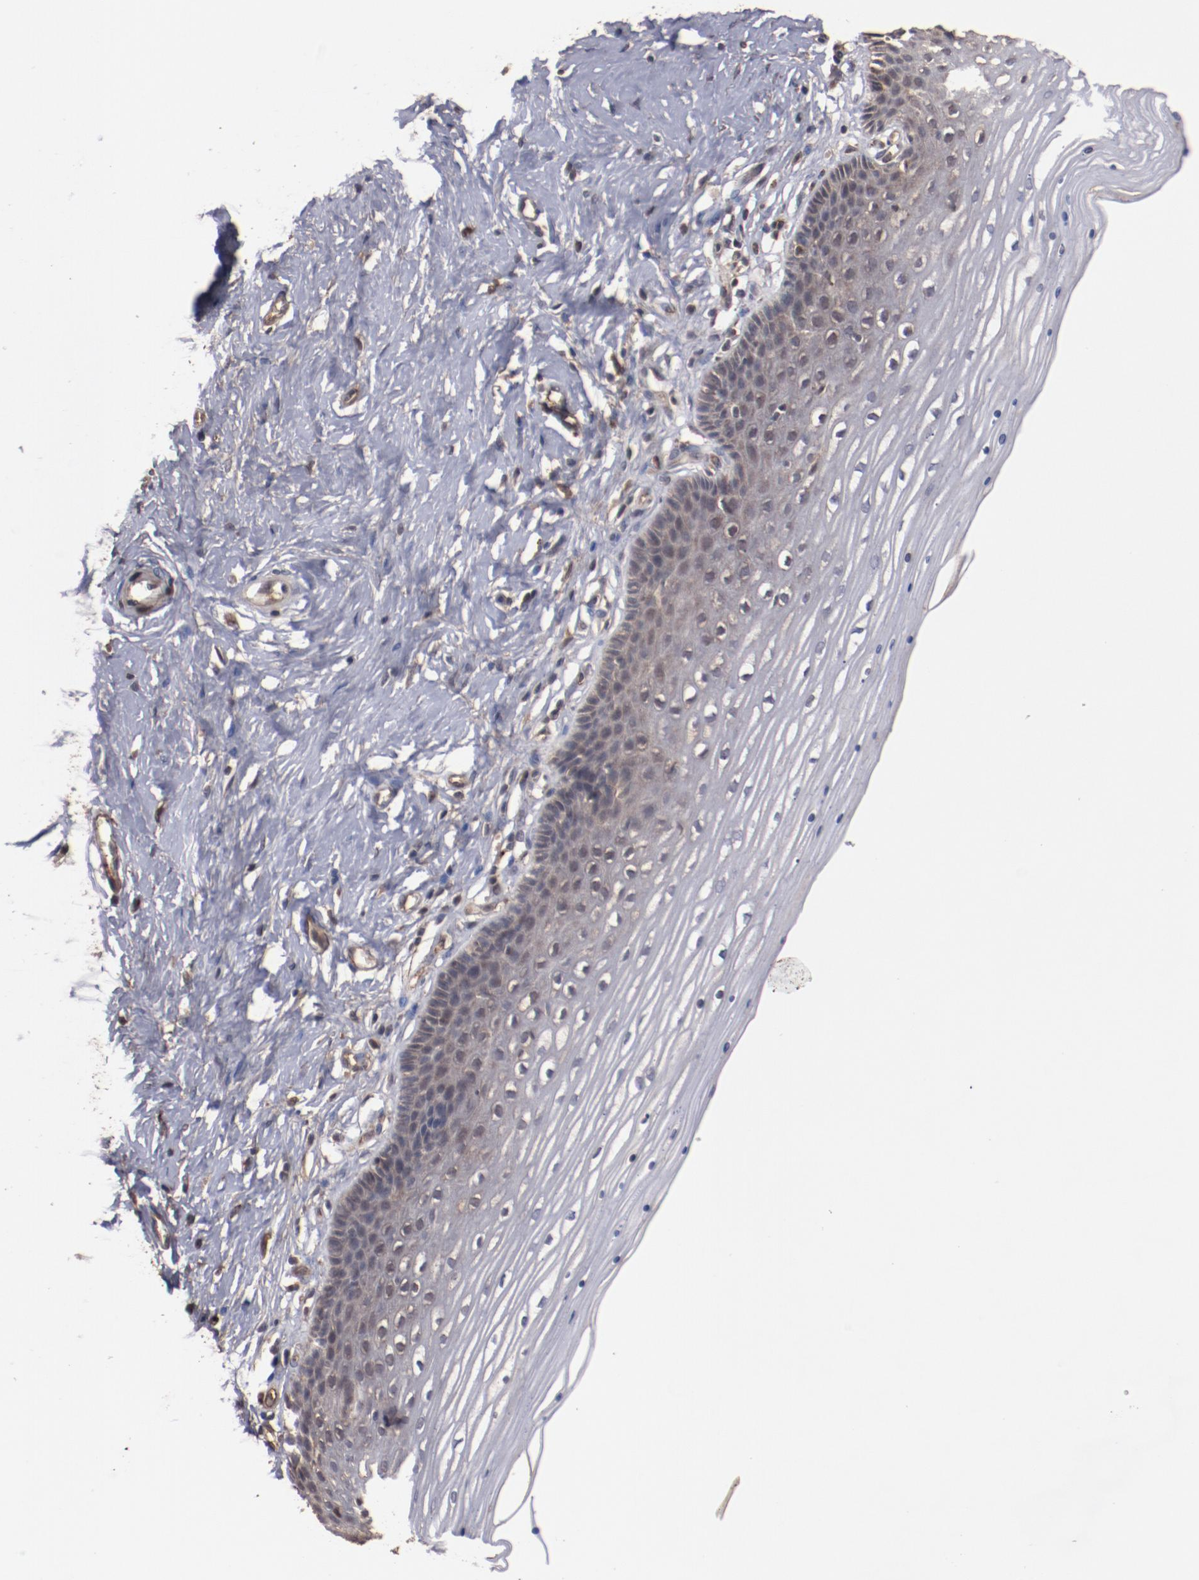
{"staining": {"intensity": "weak", "quantity": ">75%", "location": "cytoplasmic/membranous"}, "tissue": "cervix", "cell_type": "Glandular cells", "image_type": "normal", "snomed": [{"axis": "morphology", "description": "Normal tissue, NOS"}, {"axis": "topography", "description": "Cervix"}], "caption": "Immunohistochemistry of benign human cervix reveals low levels of weak cytoplasmic/membranous staining in about >75% of glandular cells.", "gene": "TENM1", "patient": {"sex": "female", "age": 39}}